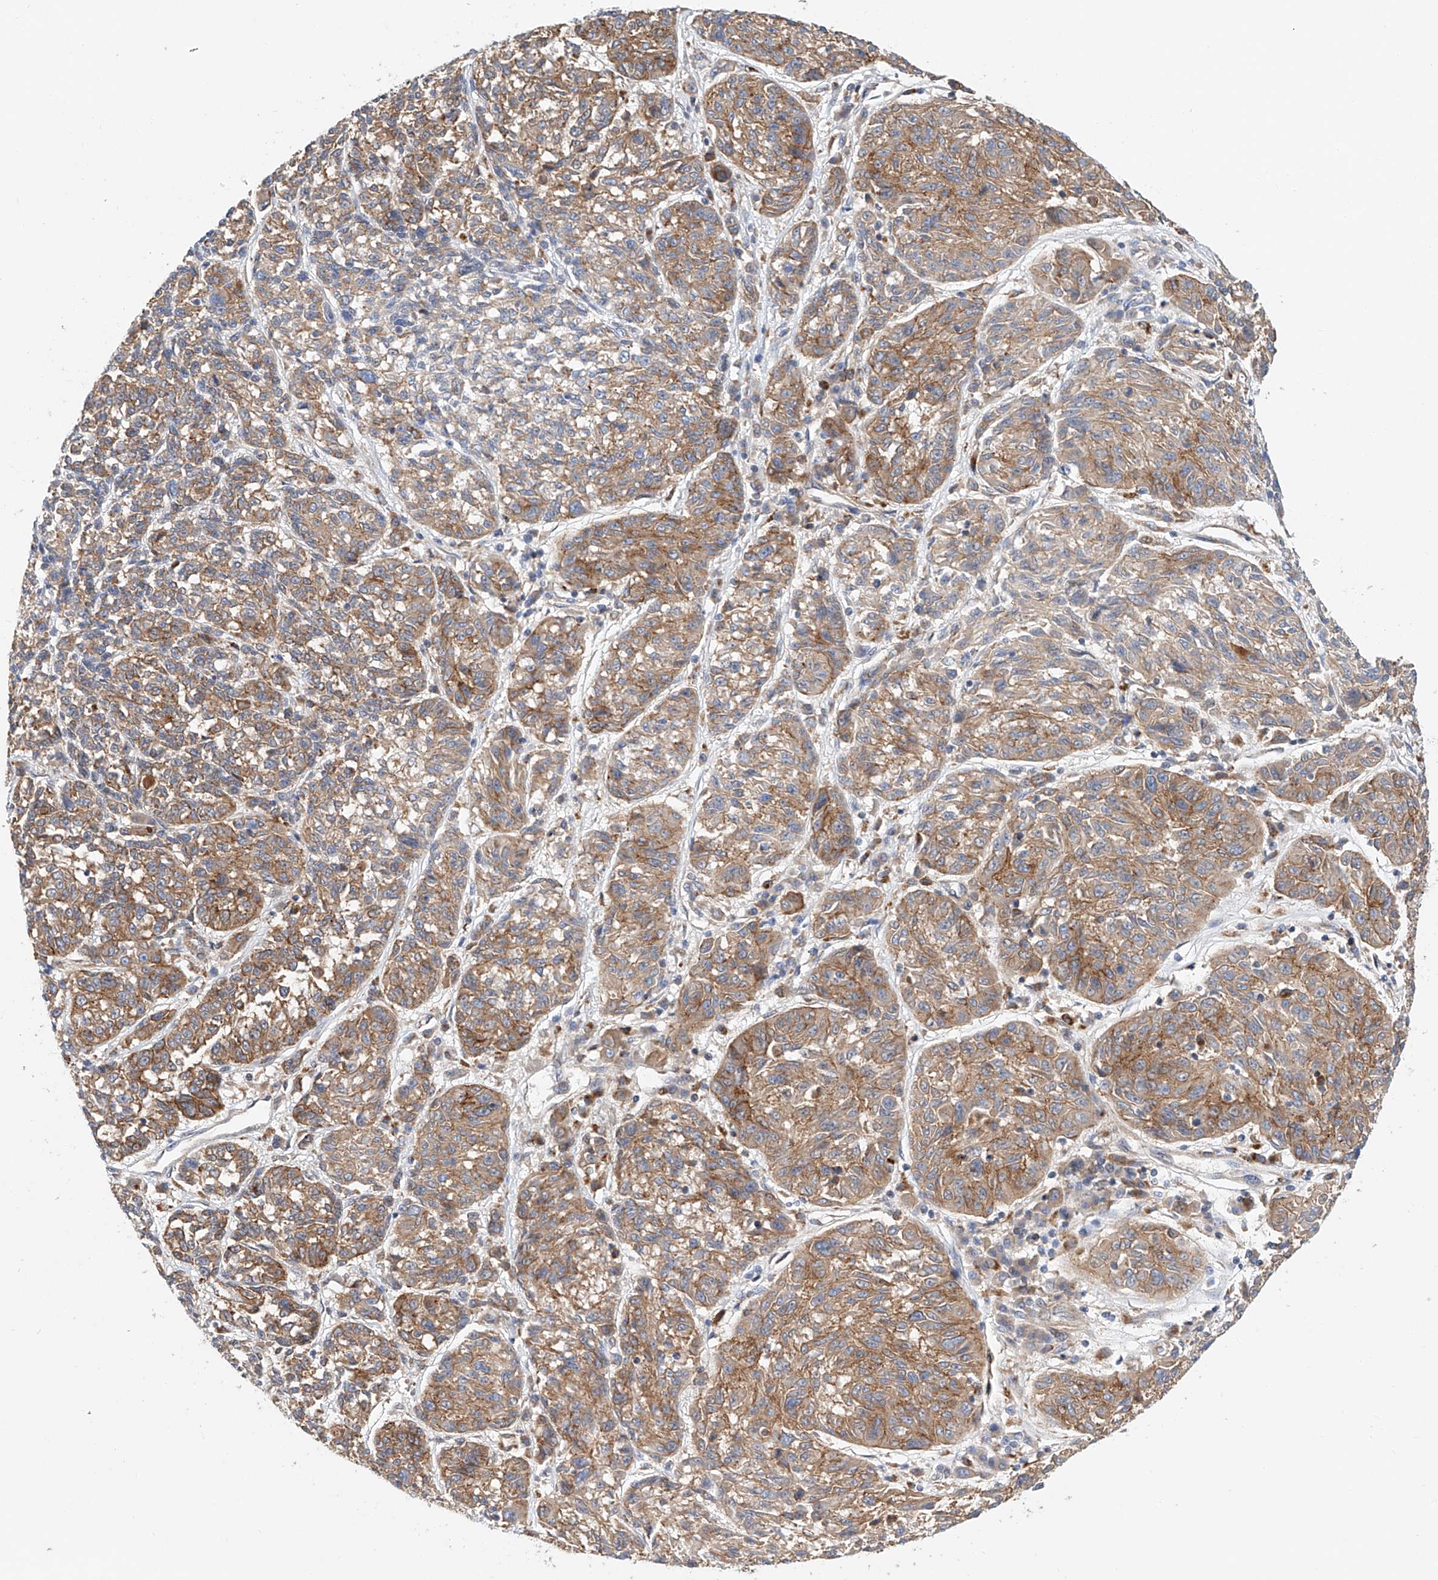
{"staining": {"intensity": "moderate", "quantity": ">75%", "location": "cytoplasmic/membranous"}, "tissue": "melanoma", "cell_type": "Tumor cells", "image_type": "cancer", "snomed": [{"axis": "morphology", "description": "Malignant melanoma, NOS"}, {"axis": "topography", "description": "Skin"}], "caption": "This is a histology image of immunohistochemistry (IHC) staining of melanoma, which shows moderate staining in the cytoplasmic/membranous of tumor cells.", "gene": "HGSNAT", "patient": {"sex": "male", "age": 53}}